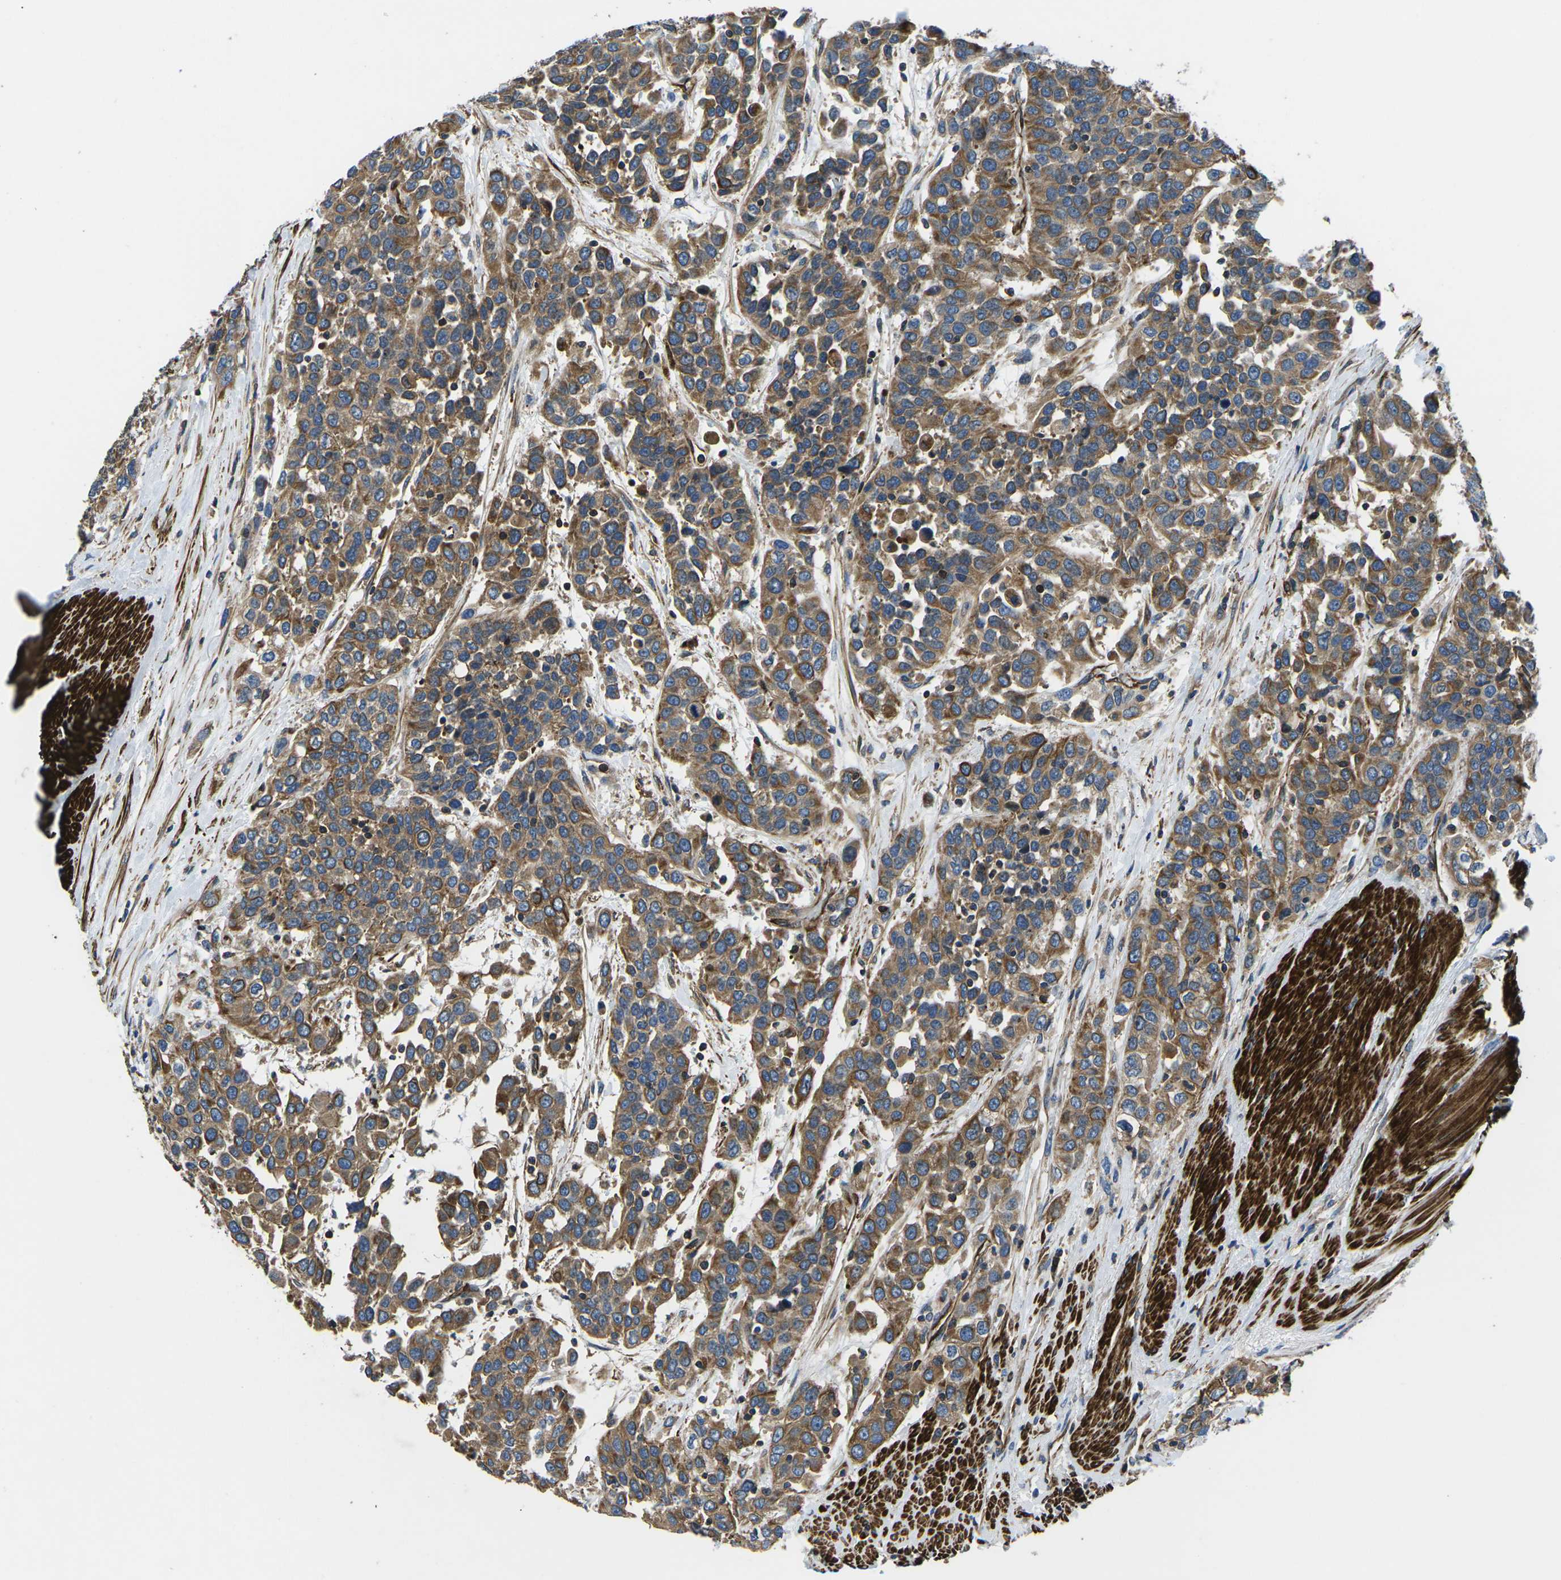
{"staining": {"intensity": "moderate", "quantity": ">75%", "location": "cytoplasmic/membranous"}, "tissue": "urothelial cancer", "cell_type": "Tumor cells", "image_type": "cancer", "snomed": [{"axis": "morphology", "description": "Urothelial carcinoma, High grade"}, {"axis": "topography", "description": "Urinary bladder"}], "caption": "Urothelial cancer stained with a protein marker shows moderate staining in tumor cells.", "gene": "KCNJ15", "patient": {"sex": "female", "age": 80}}